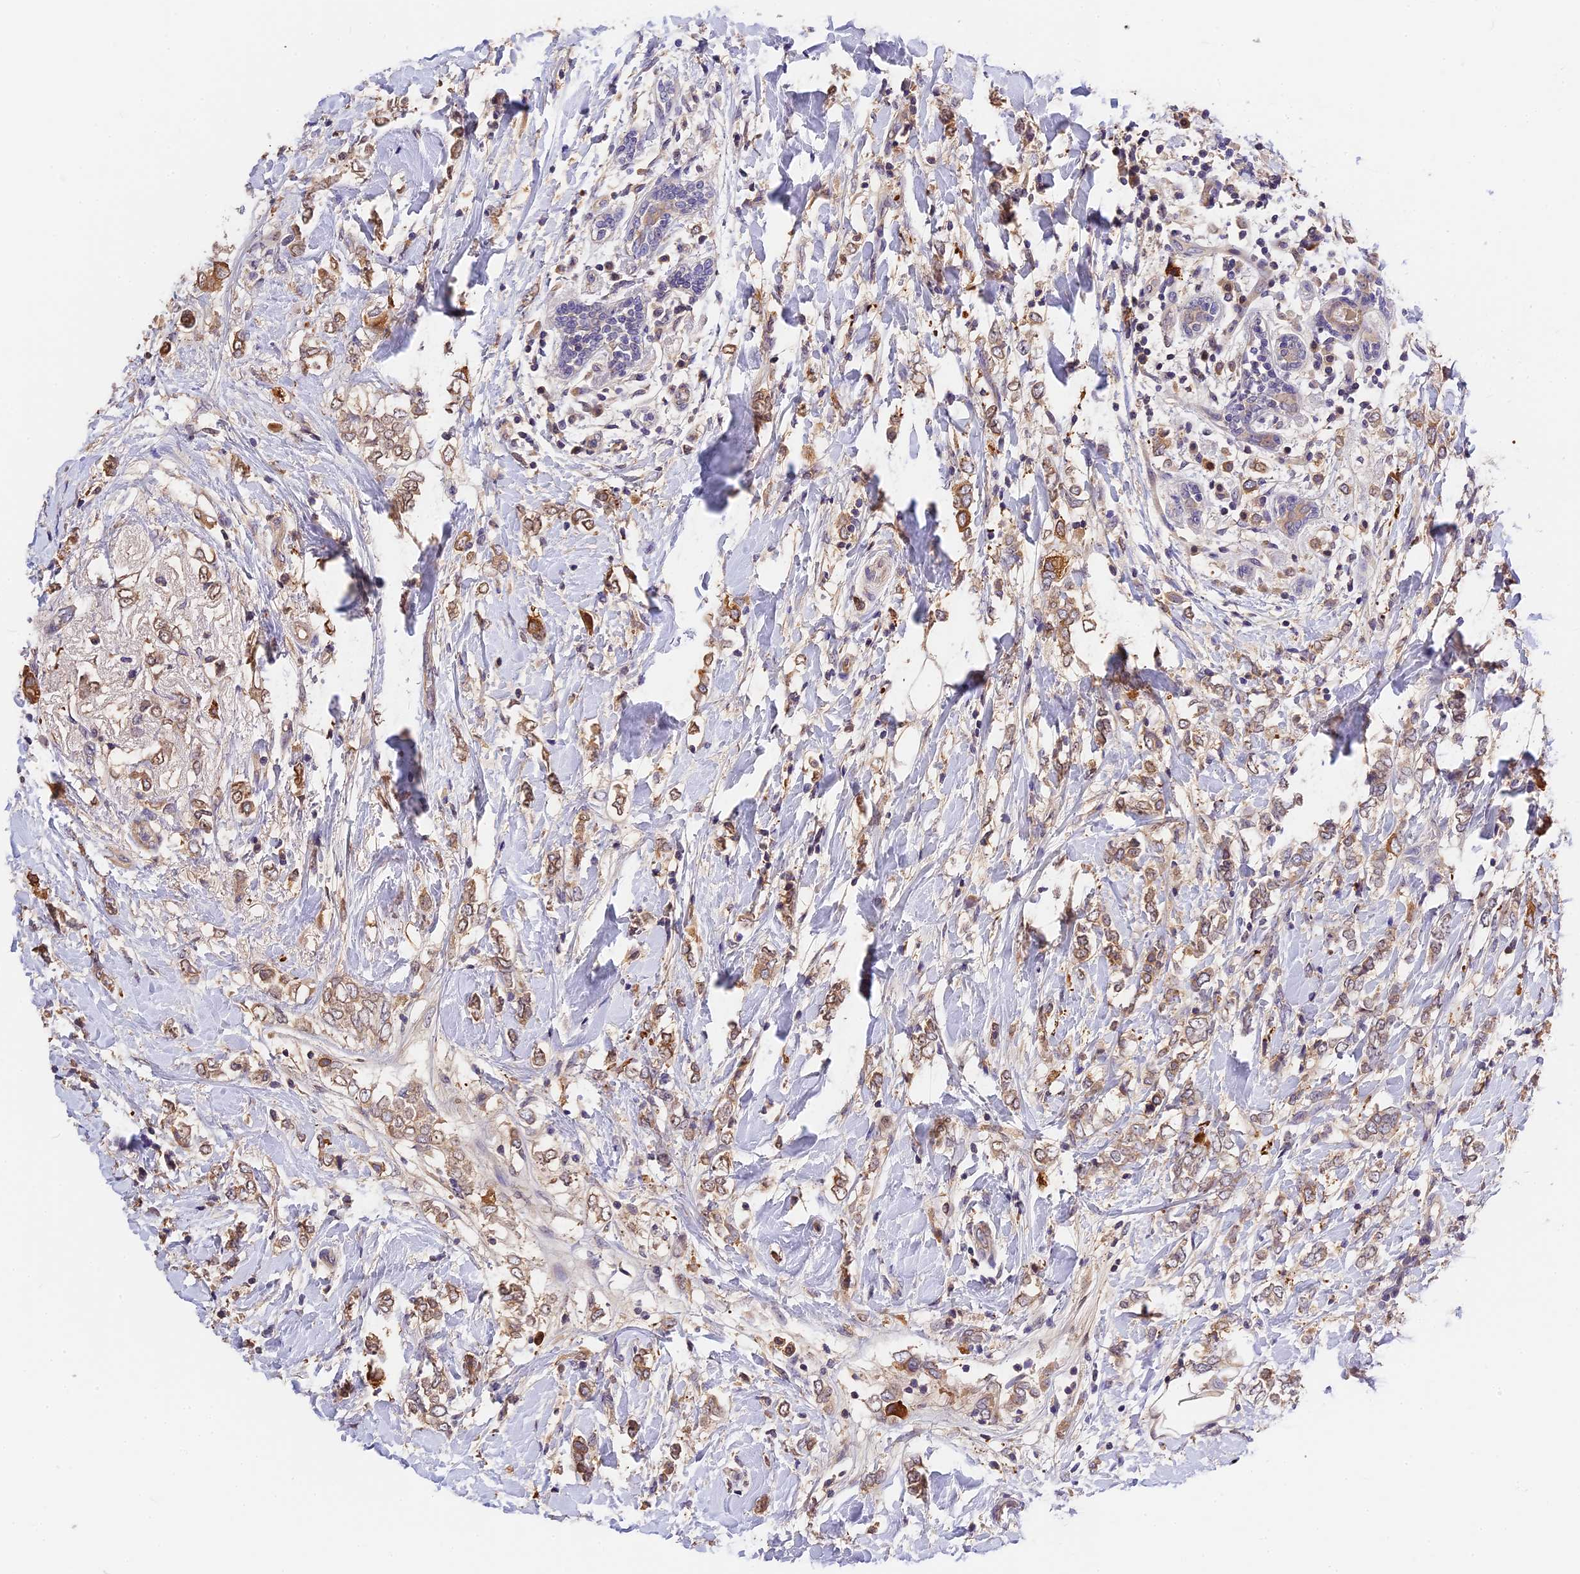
{"staining": {"intensity": "moderate", "quantity": ">75%", "location": "cytoplasmic/membranous"}, "tissue": "breast cancer", "cell_type": "Tumor cells", "image_type": "cancer", "snomed": [{"axis": "morphology", "description": "Normal tissue, NOS"}, {"axis": "morphology", "description": "Lobular carcinoma"}, {"axis": "topography", "description": "Breast"}], "caption": "Protein staining by immunohistochemistry reveals moderate cytoplasmic/membranous staining in approximately >75% of tumor cells in breast cancer (lobular carcinoma).", "gene": "BSCL2", "patient": {"sex": "female", "age": 47}}